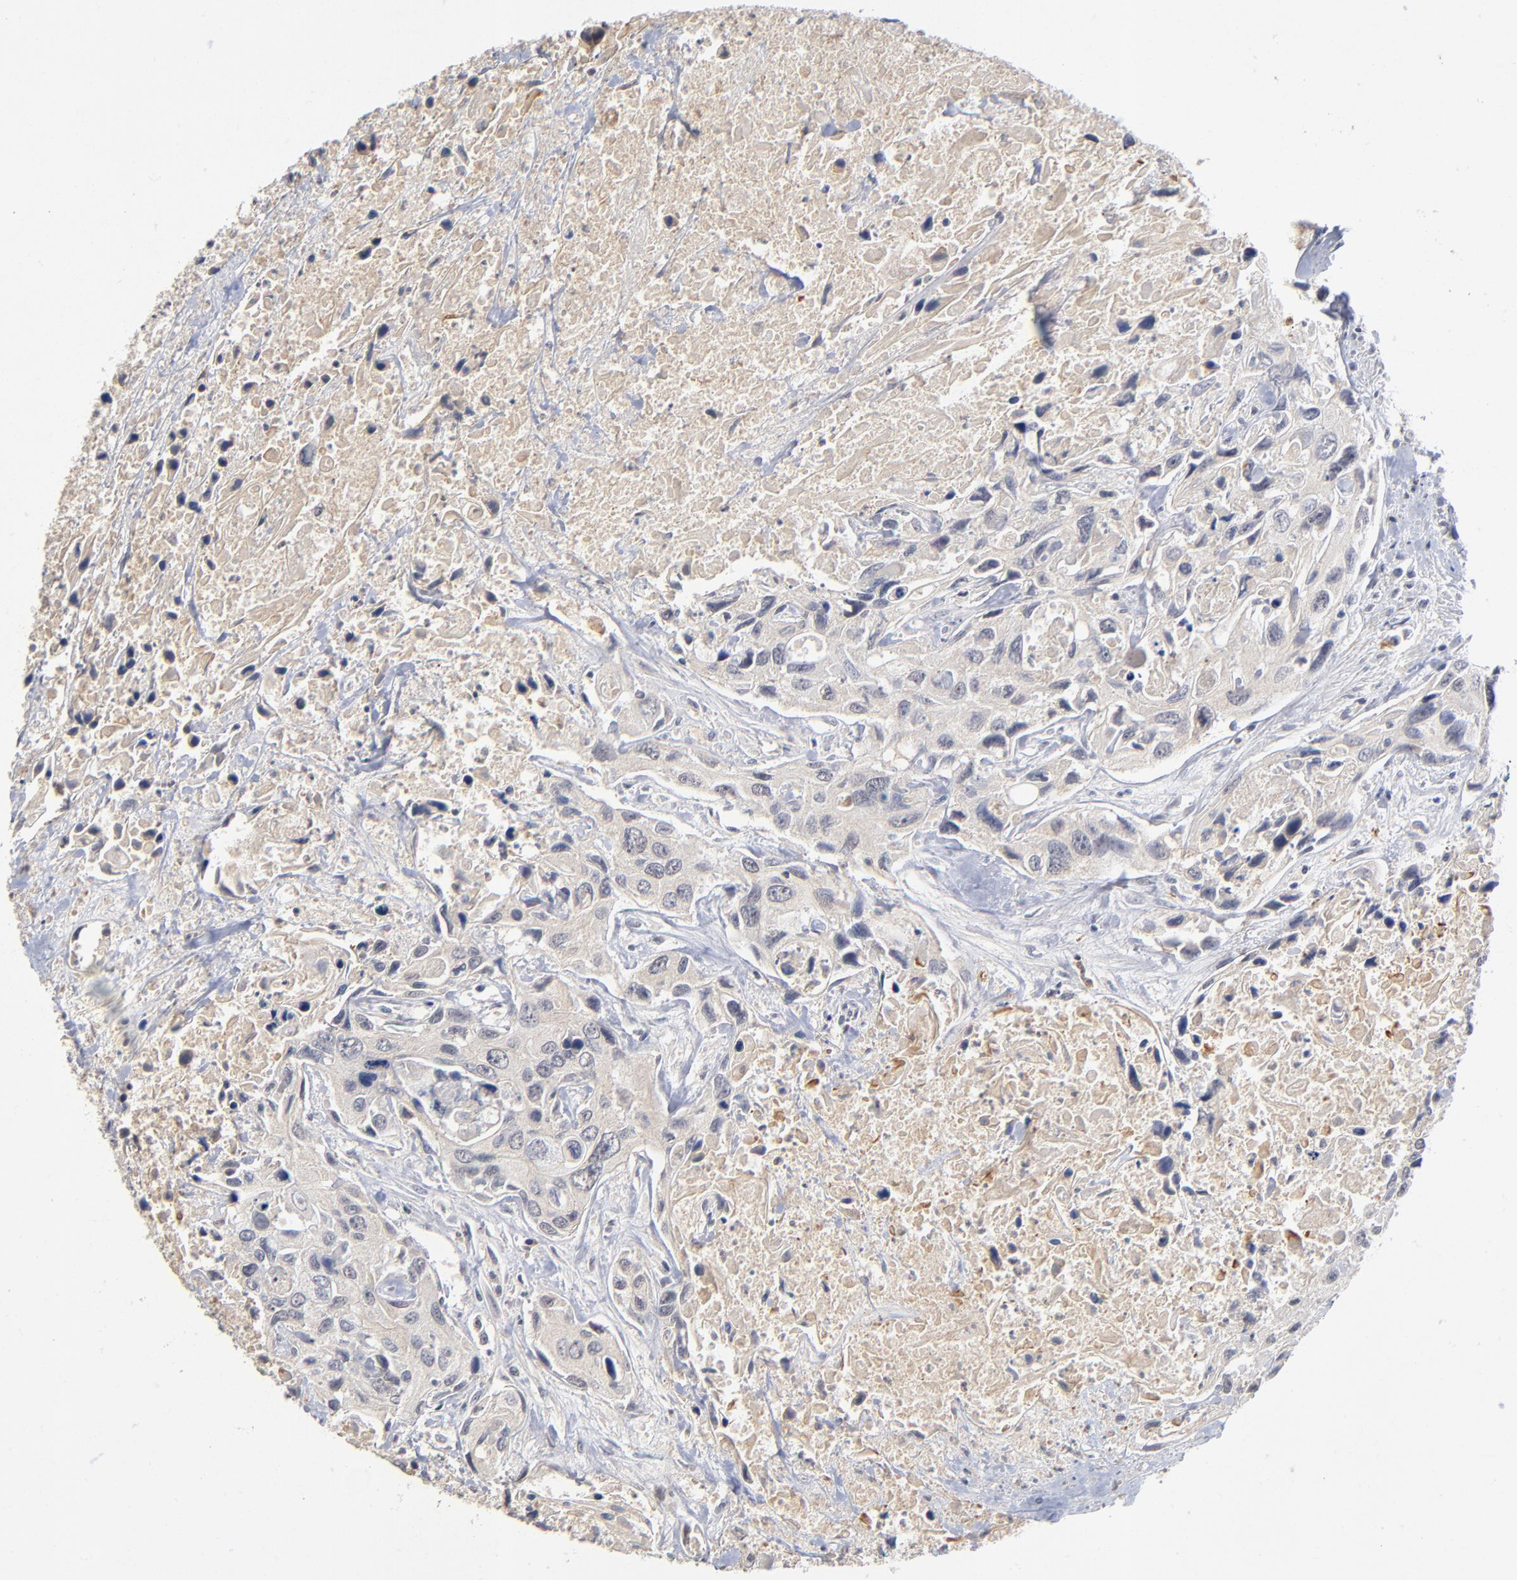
{"staining": {"intensity": "negative", "quantity": "none", "location": "none"}, "tissue": "urothelial cancer", "cell_type": "Tumor cells", "image_type": "cancer", "snomed": [{"axis": "morphology", "description": "Urothelial carcinoma, High grade"}, {"axis": "topography", "description": "Urinary bladder"}], "caption": "Immunohistochemical staining of human urothelial carcinoma (high-grade) demonstrates no significant staining in tumor cells.", "gene": "WSB1", "patient": {"sex": "male", "age": 71}}